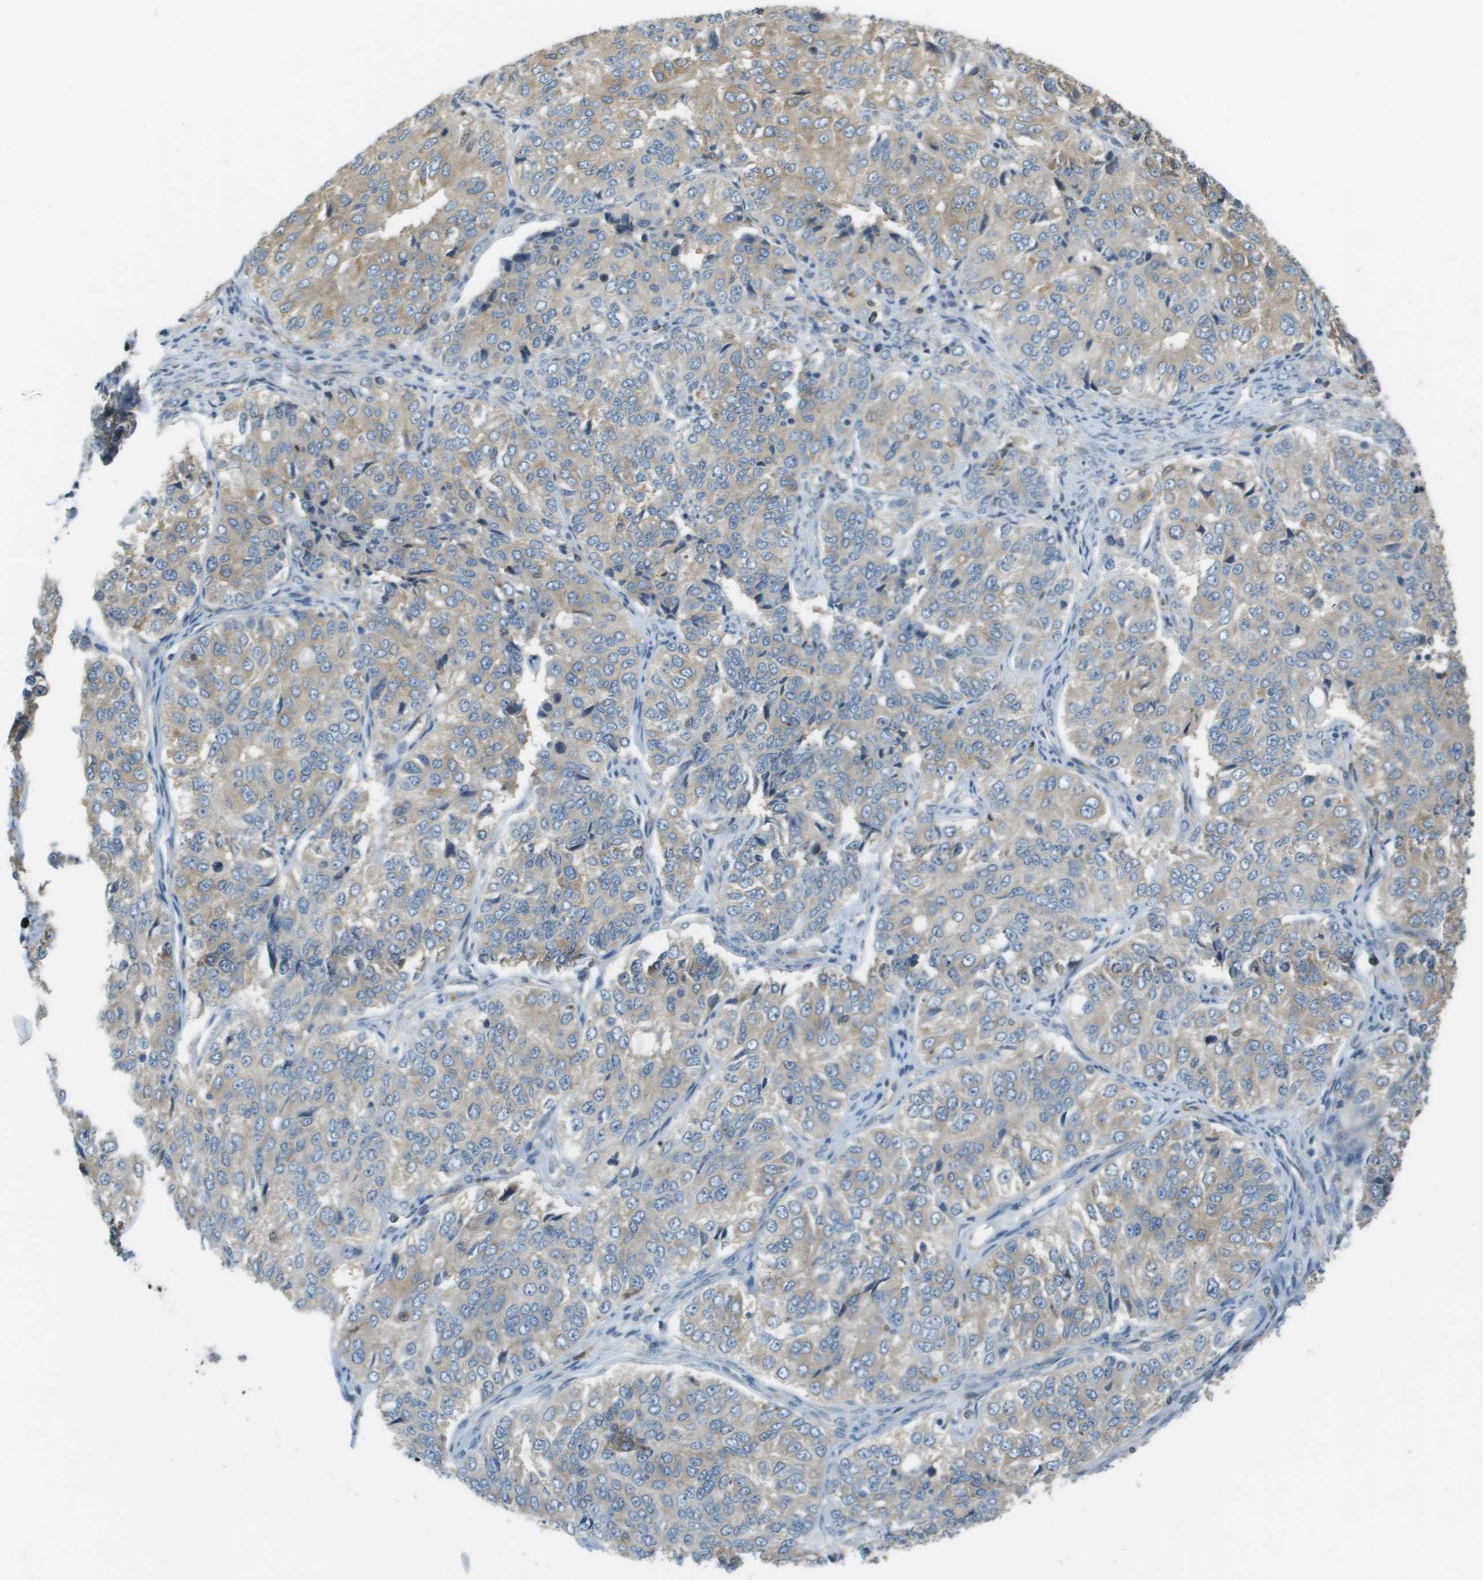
{"staining": {"intensity": "weak", "quantity": "25%-75%", "location": "cytoplasmic/membranous"}, "tissue": "ovarian cancer", "cell_type": "Tumor cells", "image_type": "cancer", "snomed": [{"axis": "morphology", "description": "Carcinoma, endometroid"}, {"axis": "topography", "description": "Ovary"}], "caption": "DAB immunohistochemical staining of human ovarian cancer reveals weak cytoplasmic/membranous protein expression in about 25%-75% of tumor cells.", "gene": "CORO1B", "patient": {"sex": "female", "age": 51}}